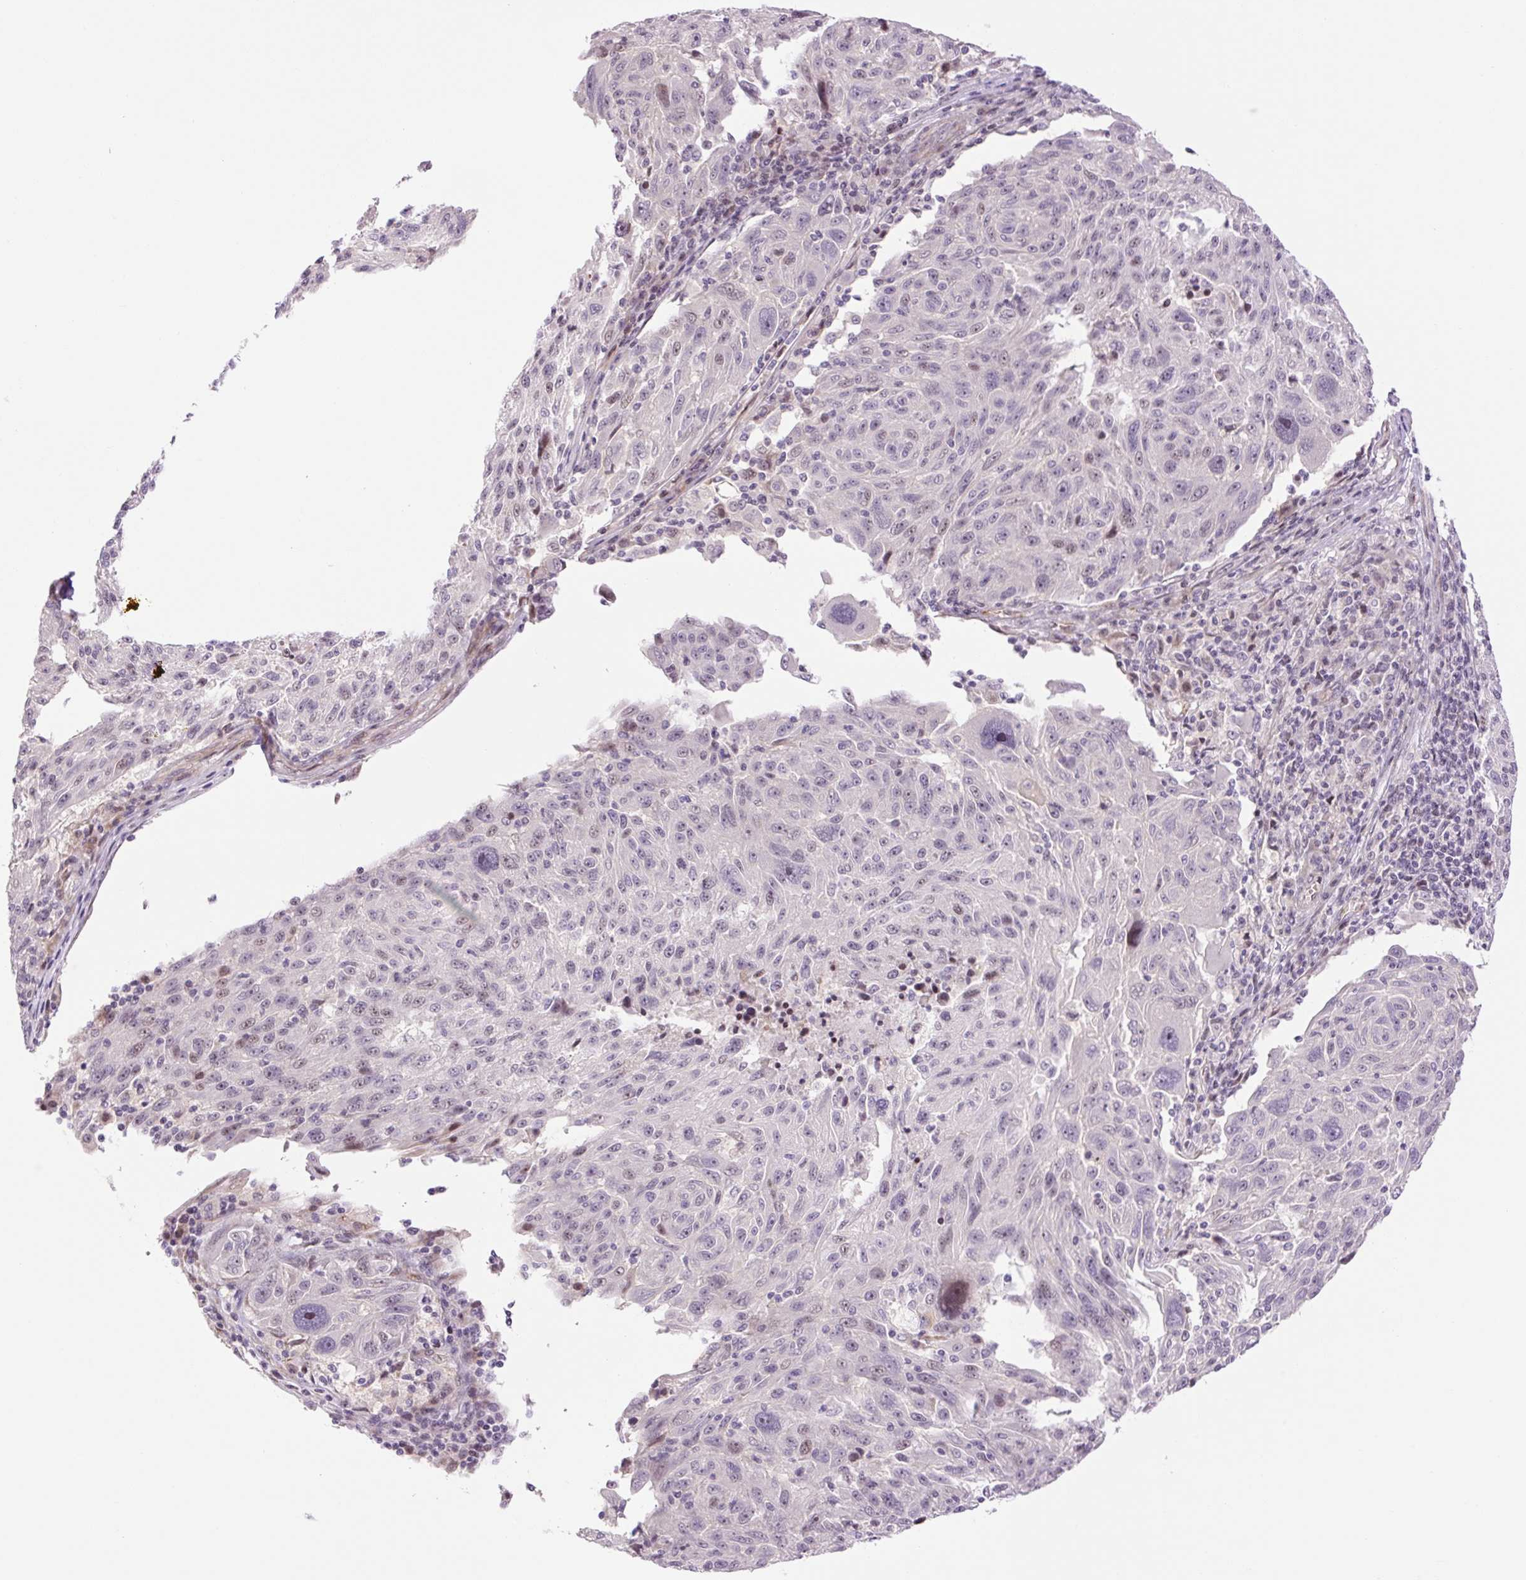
{"staining": {"intensity": "weak", "quantity": "<25%", "location": "nuclear"}, "tissue": "melanoma", "cell_type": "Tumor cells", "image_type": "cancer", "snomed": [{"axis": "morphology", "description": "Malignant melanoma, NOS"}, {"axis": "topography", "description": "Skin"}], "caption": "Tumor cells show no significant expression in melanoma.", "gene": "ZNF417", "patient": {"sex": "male", "age": 53}}